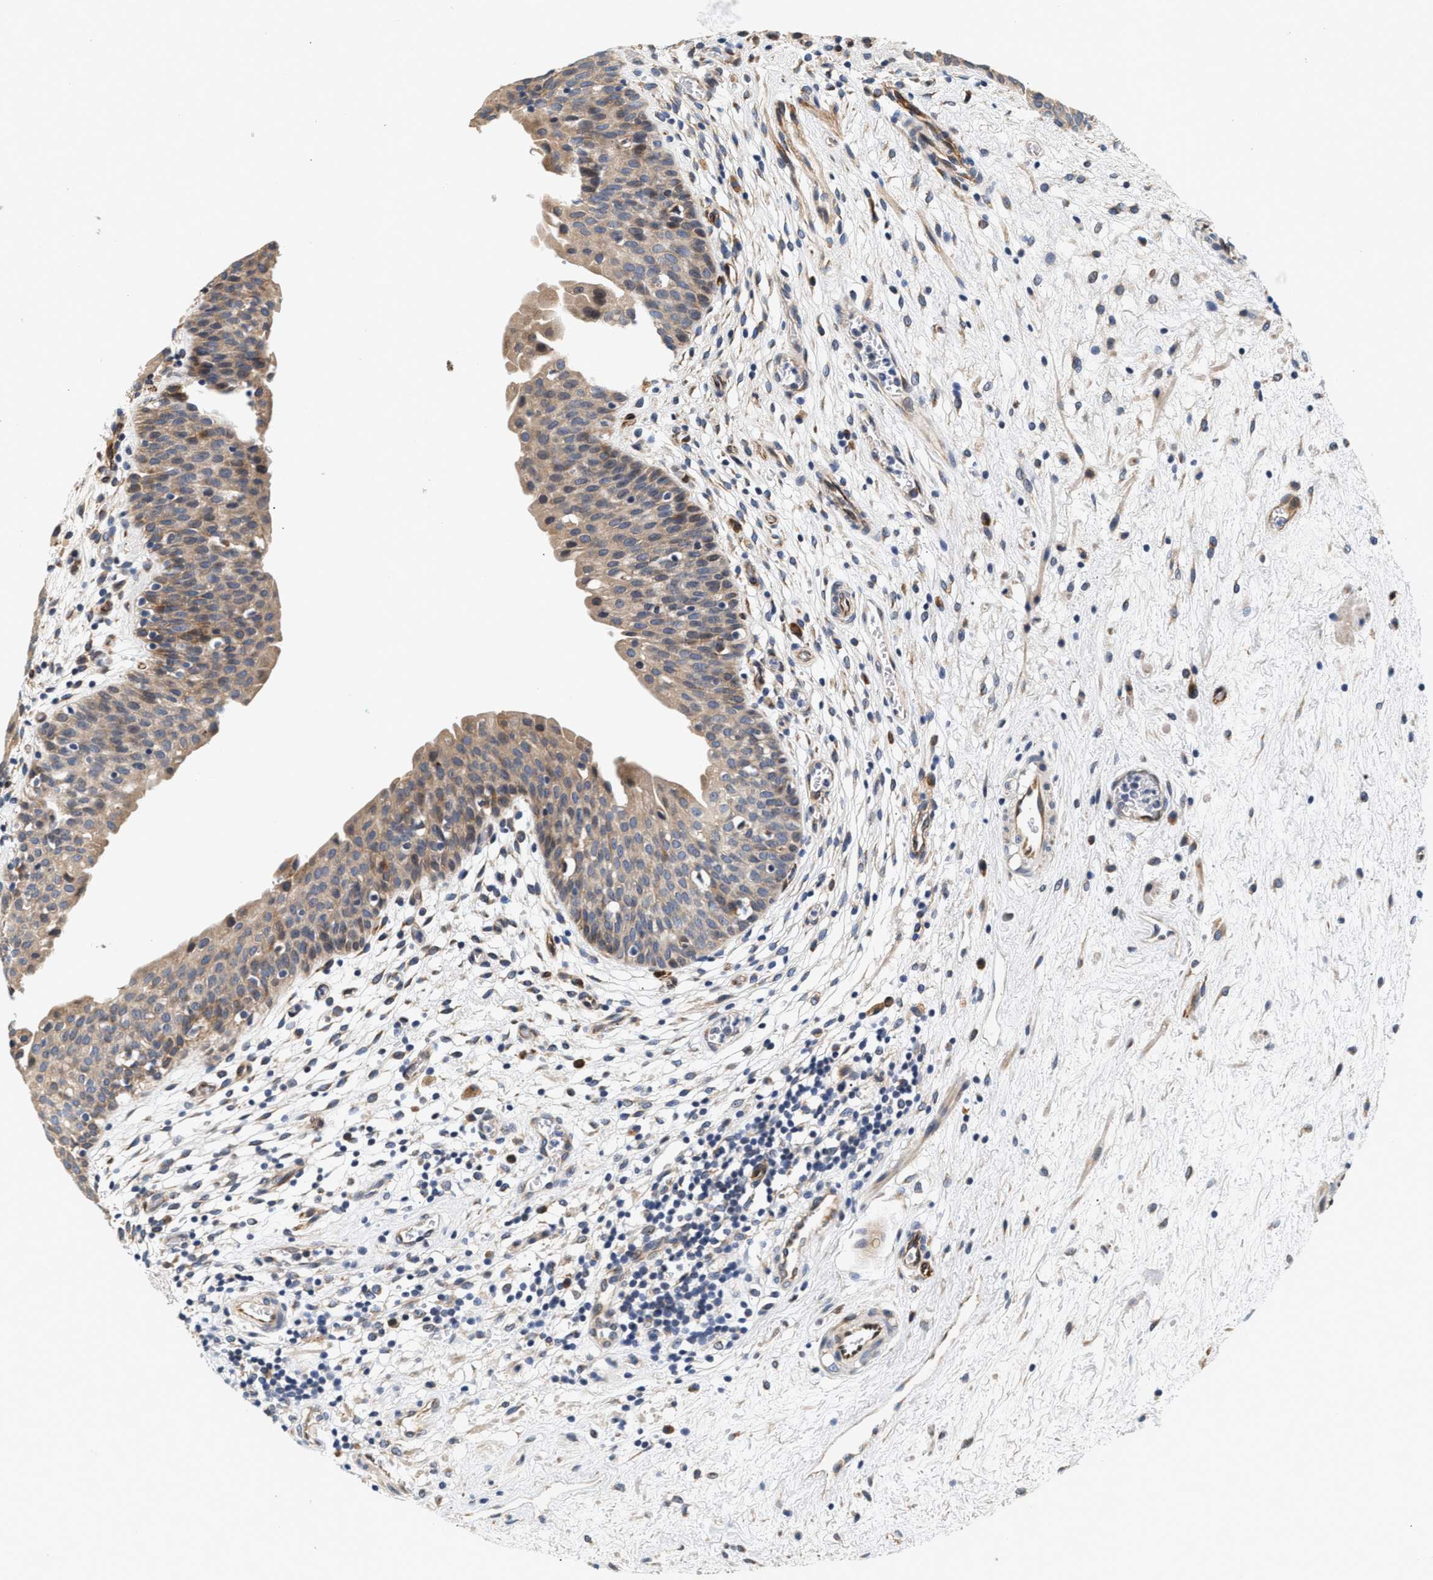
{"staining": {"intensity": "weak", "quantity": "25%-75%", "location": "cytoplasmic/membranous"}, "tissue": "urinary bladder", "cell_type": "Urothelial cells", "image_type": "normal", "snomed": [{"axis": "morphology", "description": "Normal tissue, NOS"}, {"axis": "topography", "description": "Urinary bladder"}], "caption": "Immunohistochemistry of normal human urinary bladder demonstrates low levels of weak cytoplasmic/membranous positivity in approximately 25%-75% of urothelial cells.", "gene": "IFT74", "patient": {"sex": "male", "age": 37}}